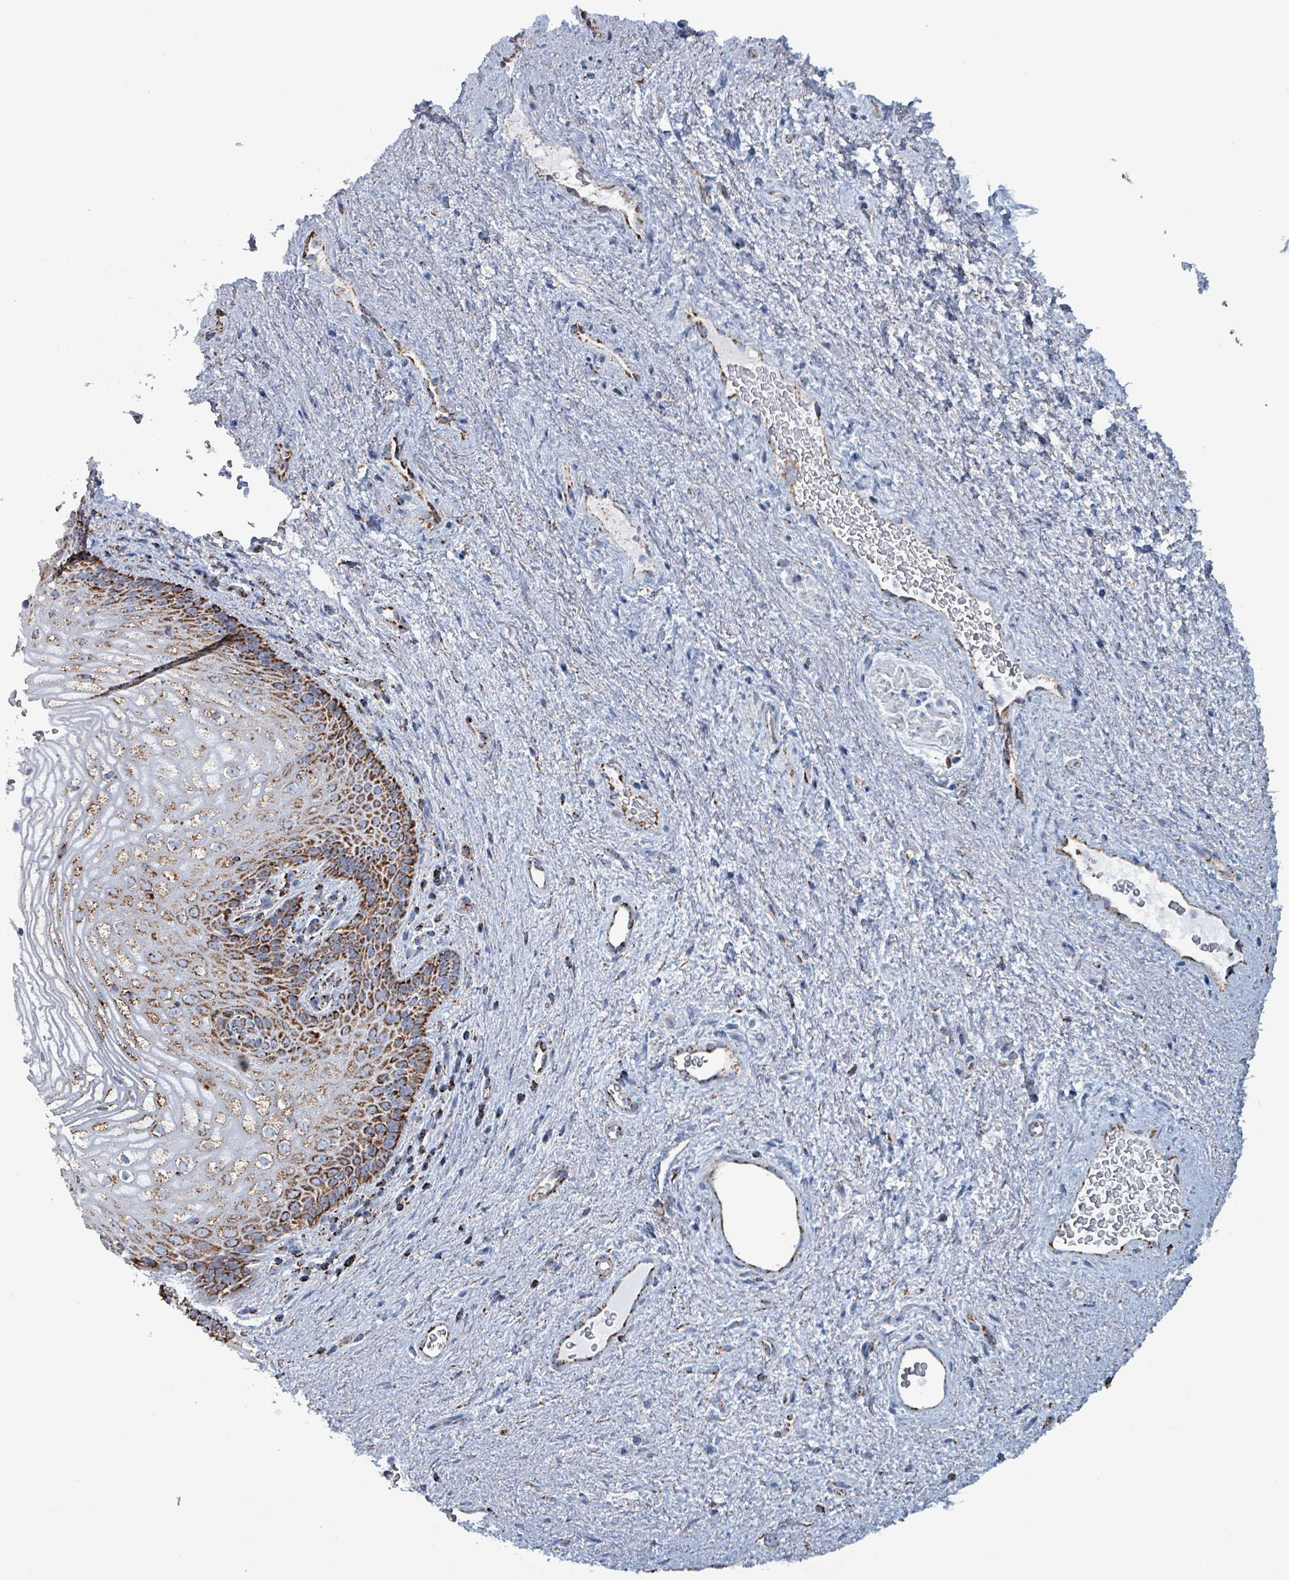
{"staining": {"intensity": "strong", "quantity": "25%-75%", "location": "cytoplasmic/membranous"}, "tissue": "vagina", "cell_type": "Squamous epithelial cells", "image_type": "normal", "snomed": [{"axis": "morphology", "description": "Normal tissue, NOS"}, {"axis": "topography", "description": "Vagina"}], "caption": "DAB (3,3'-diaminobenzidine) immunohistochemical staining of unremarkable human vagina exhibits strong cytoplasmic/membranous protein expression in approximately 25%-75% of squamous epithelial cells.", "gene": "IDH3B", "patient": {"sex": "female", "age": 47}}